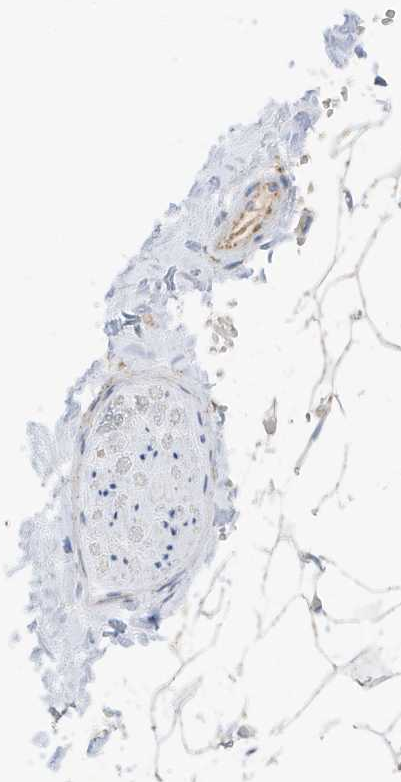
{"staining": {"intensity": "moderate", "quantity": "<25%", "location": "cytoplasmic/membranous"}, "tissue": "adipose tissue", "cell_type": "Adipocytes", "image_type": "normal", "snomed": [{"axis": "morphology", "description": "Normal tissue, NOS"}, {"axis": "topography", "description": "Breast"}], "caption": "Immunohistochemical staining of normal adipose tissue displays moderate cytoplasmic/membranous protein staining in about <25% of adipocytes.", "gene": "CAPN13", "patient": {"sex": "female", "age": 23}}